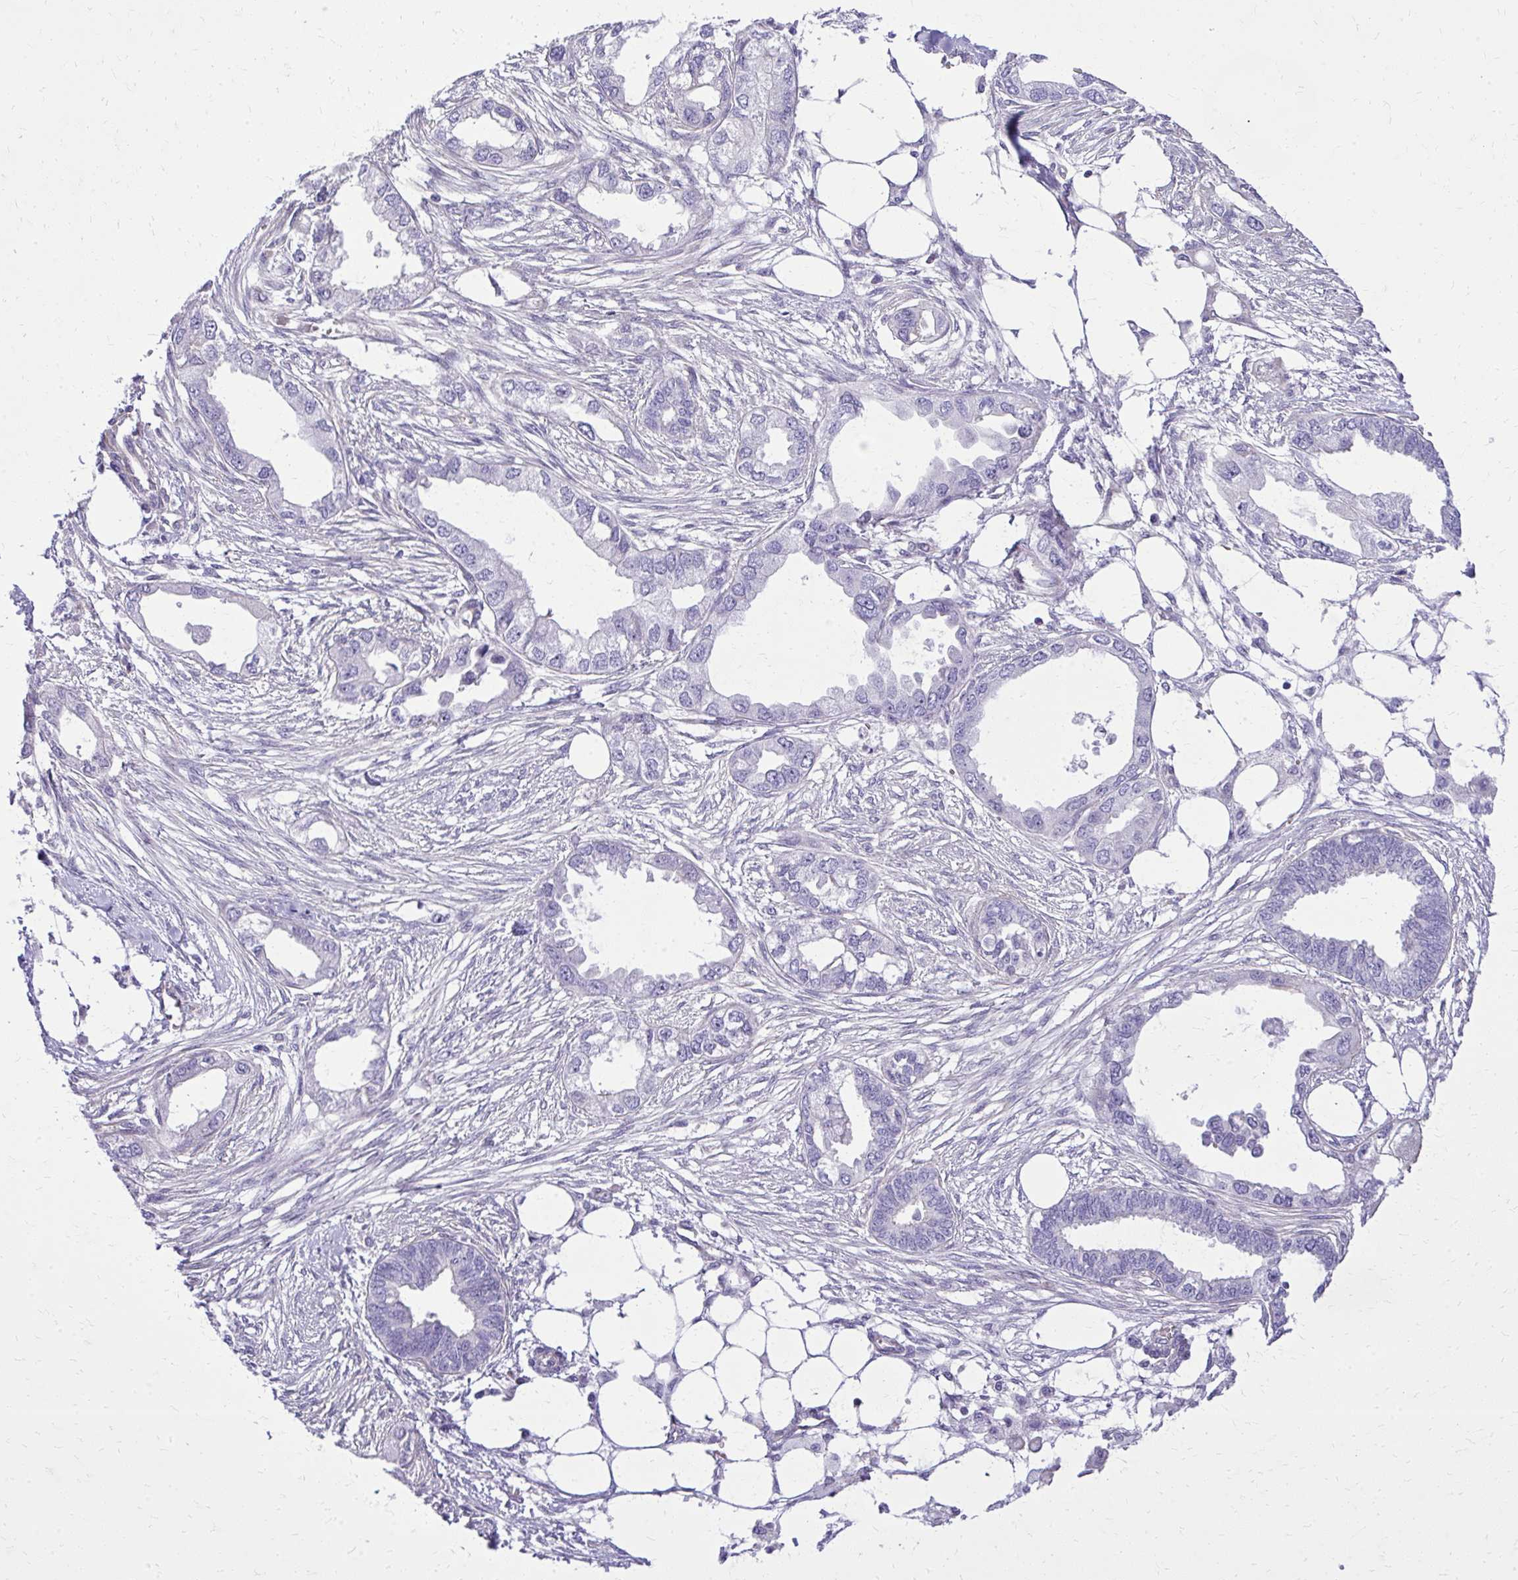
{"staining": {"intensity": "negative", "quantity": "none", "location": "none"}, "tissue": "endometrial cancer", "cell_type": "Tumor cells", "image_type": "cancer", "snomed": [{"axis": "morphology", "description": "Adenocarcinoma, NOS"}, {"axis": "morphology", "description": "Adenocarcinoma, metastatic, NOS"}, {"axis": "topography", "description": "Adipose tissue"}, {"axis": "topography", "description": "Endometrium"}], "caption": "DAB immunohistochemical staining of endometrial adenocarcinoma demonstrates no significant expression in tumor cells. (IHC, brightfield microscopy, high magnification).", "gene": "RUNDC3B", "patient": {"sex": "female", "age": 67}}